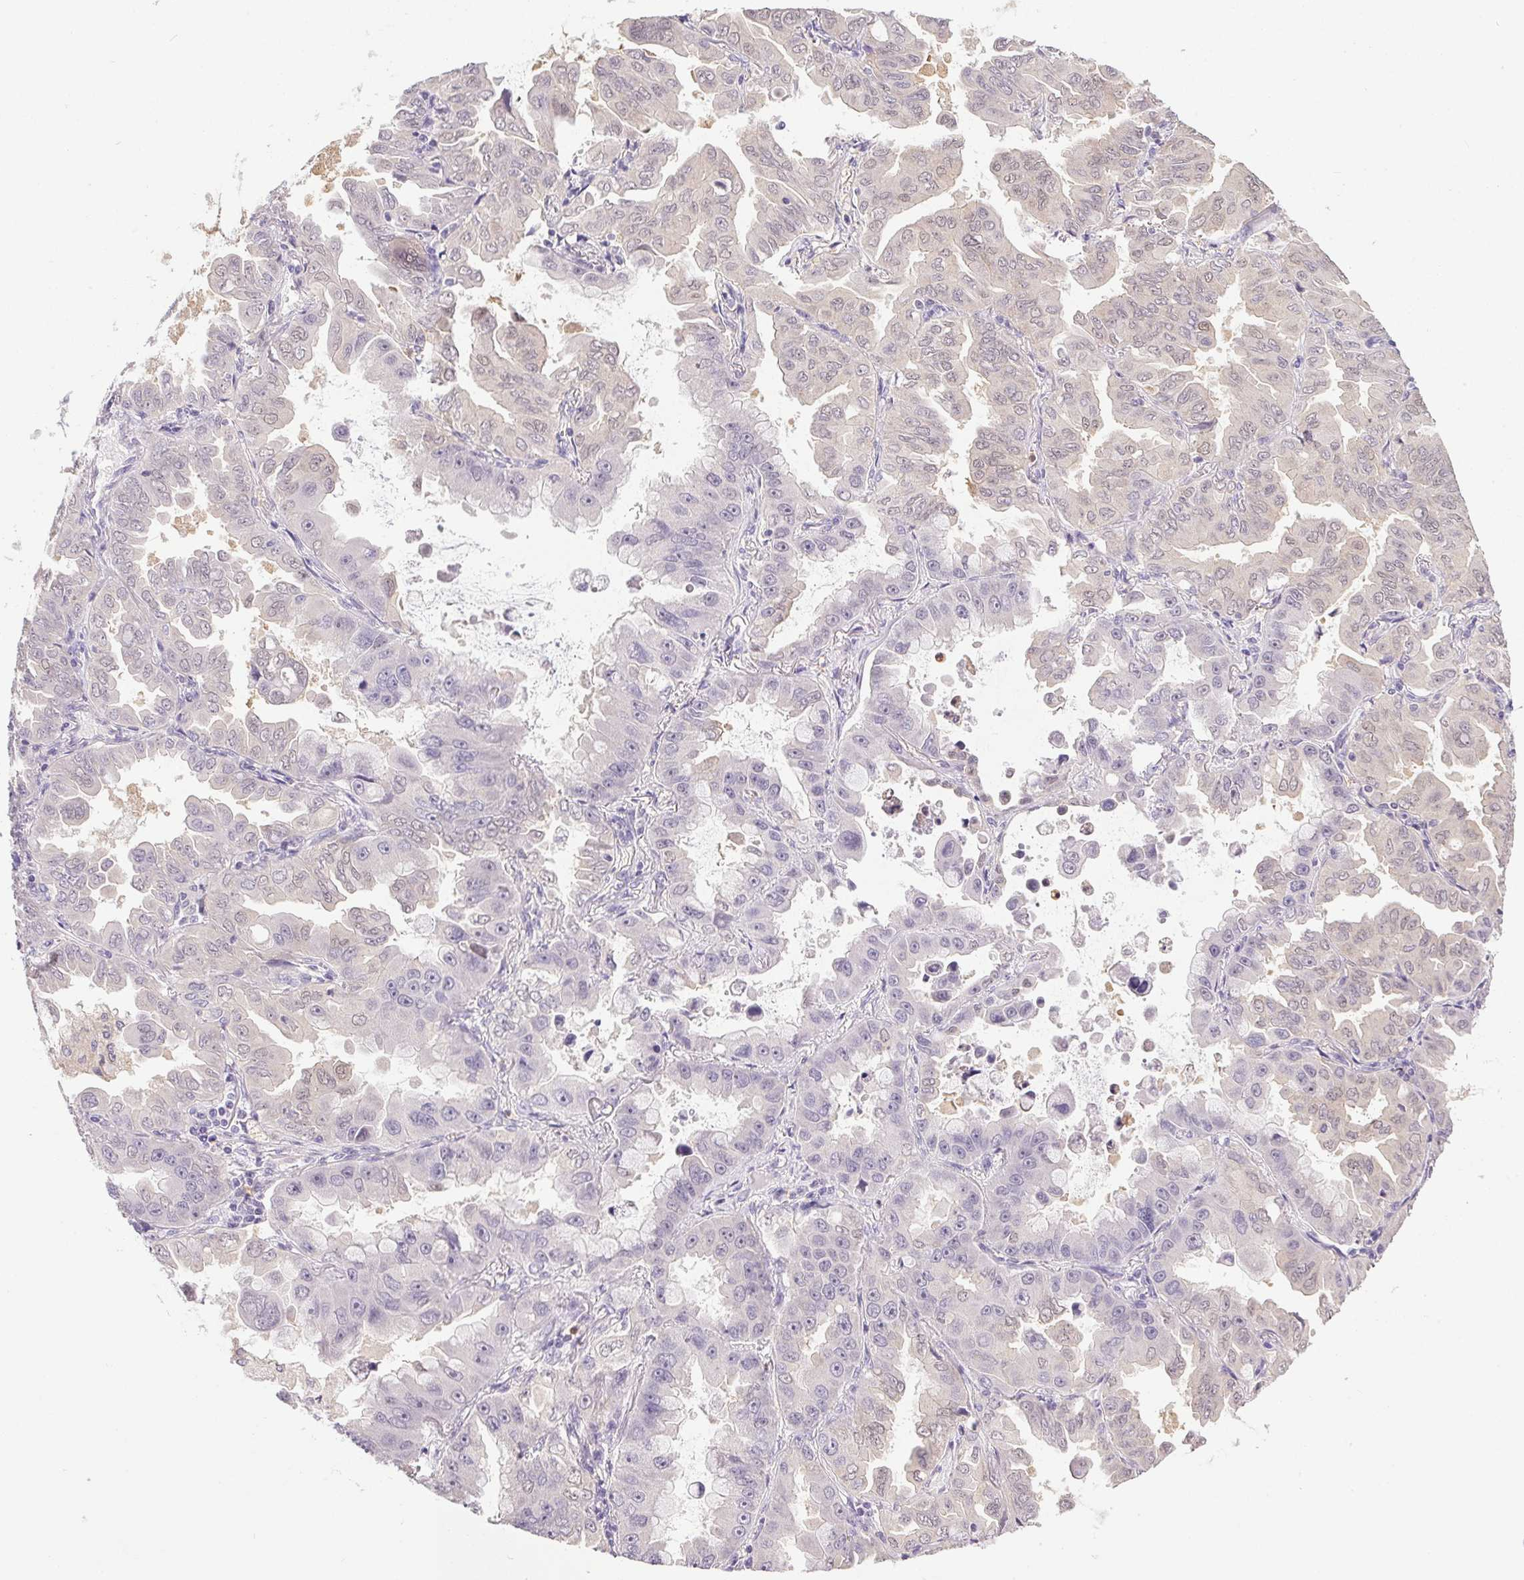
{"staining": {"intensity": "negative", "quantity": "none", "location": "none"}, "tissue": "lung cancer", "cell_type": "Tumor cells", "image_type": "cancer", "snomed": [{"axis": "morphology", "description": "Adenocarcinoma, NOS"}, {"axis": "topography", "description": "Lung"}], "caption": "Lung adenocarcinoma stained for a protein using immunohistochemistry exhibits no staining tumor cells.", "gene": "DNAJC5G", "patient": {"sex": "male", "age": 64}}